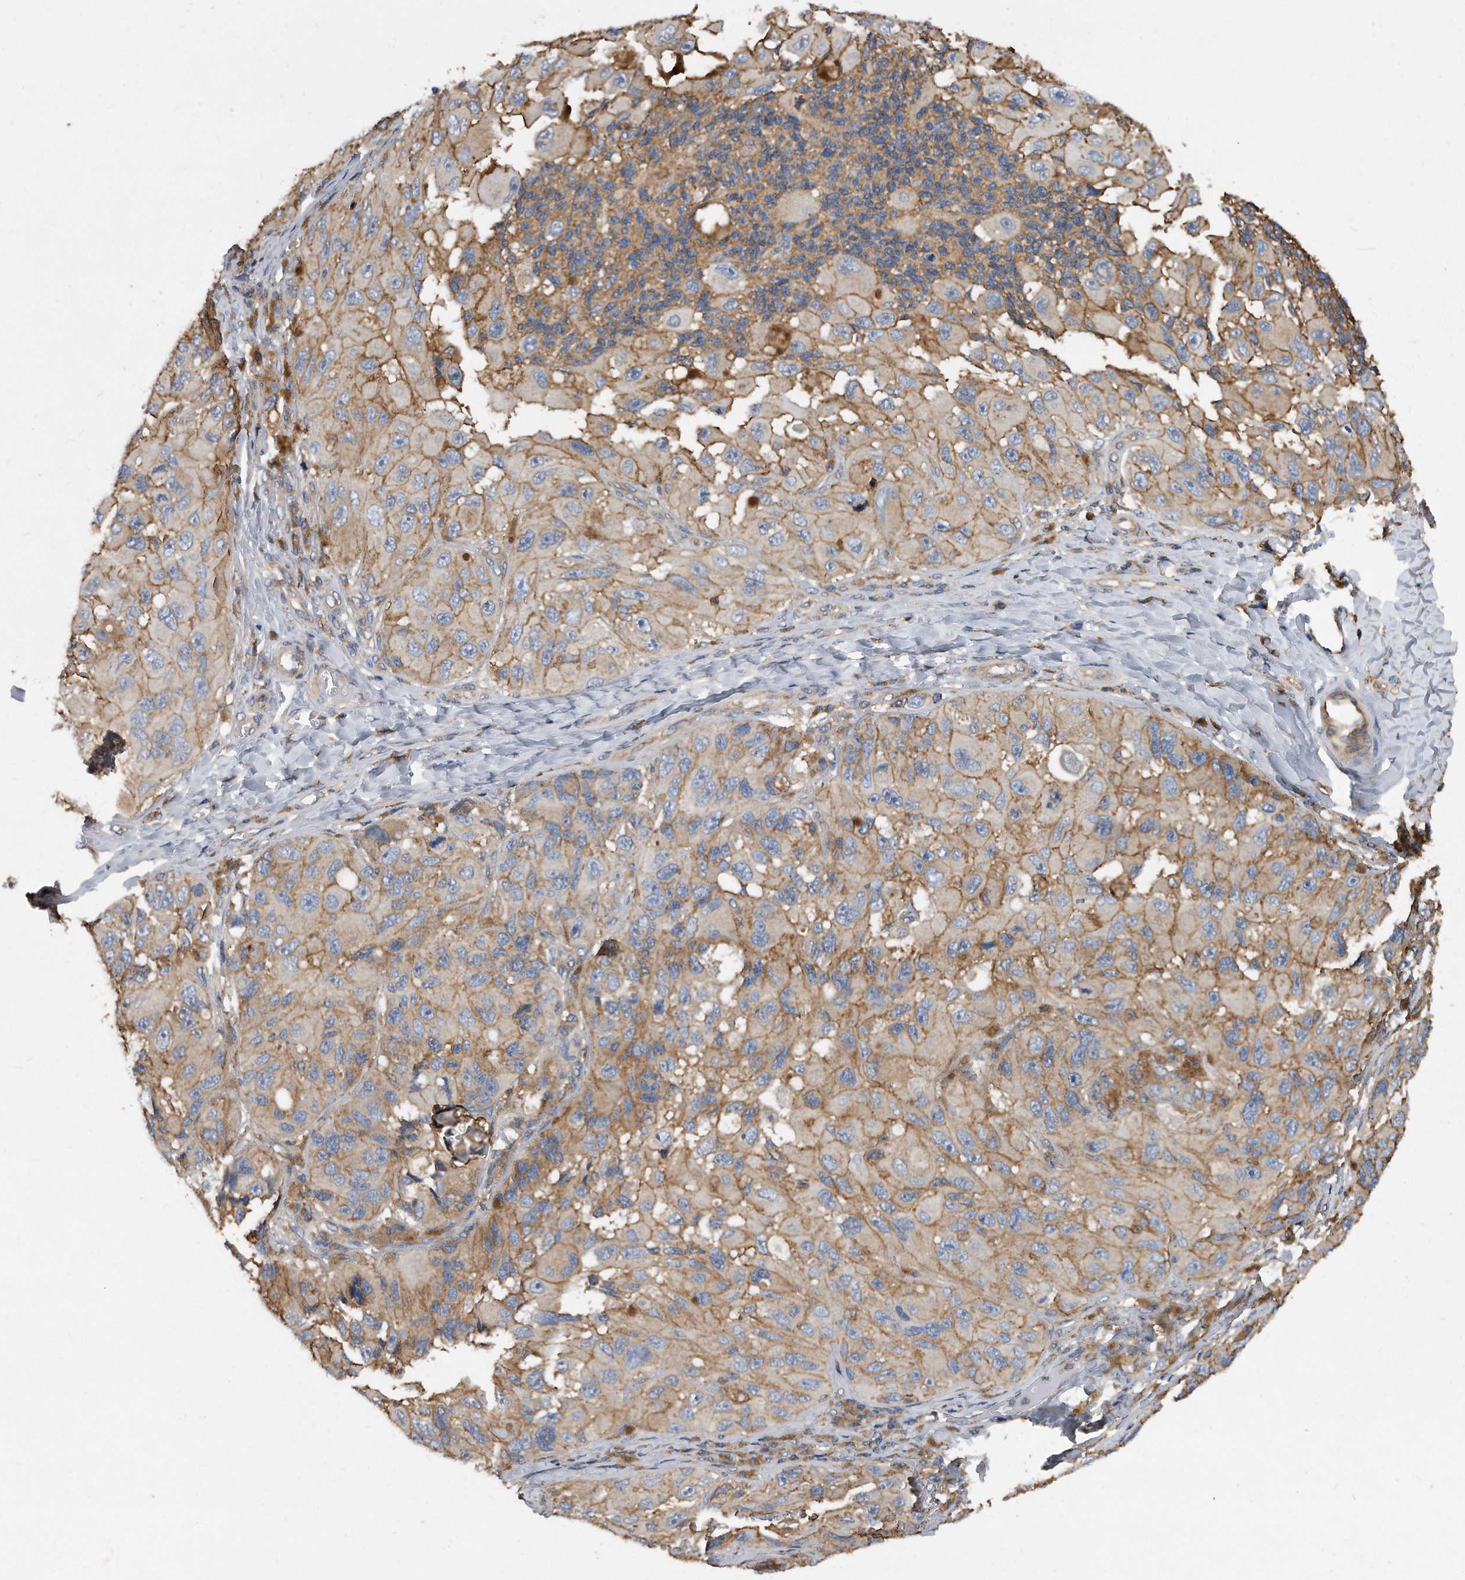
{"staining": {"intensity": "moderate", "quantity": ">75%", "location": "cytoplasmic/membranous"}, "tissue": "melanoma", "cell_type": "Tumor cells", "image_type": "cancer", "snomed": [{"axis": "morphology", "description": "Malignant melanoma, NOS"}, {"axis": "topography", "description": "Skin"}], "caption": "This is a photomicrograph of immunohistochemistry staining of melanoma, which shows moderate expression in the cytoplasmic/membranous of tumor cells.", "gene": "ATG5", "patient": {"sex": "female", "age": 73}}